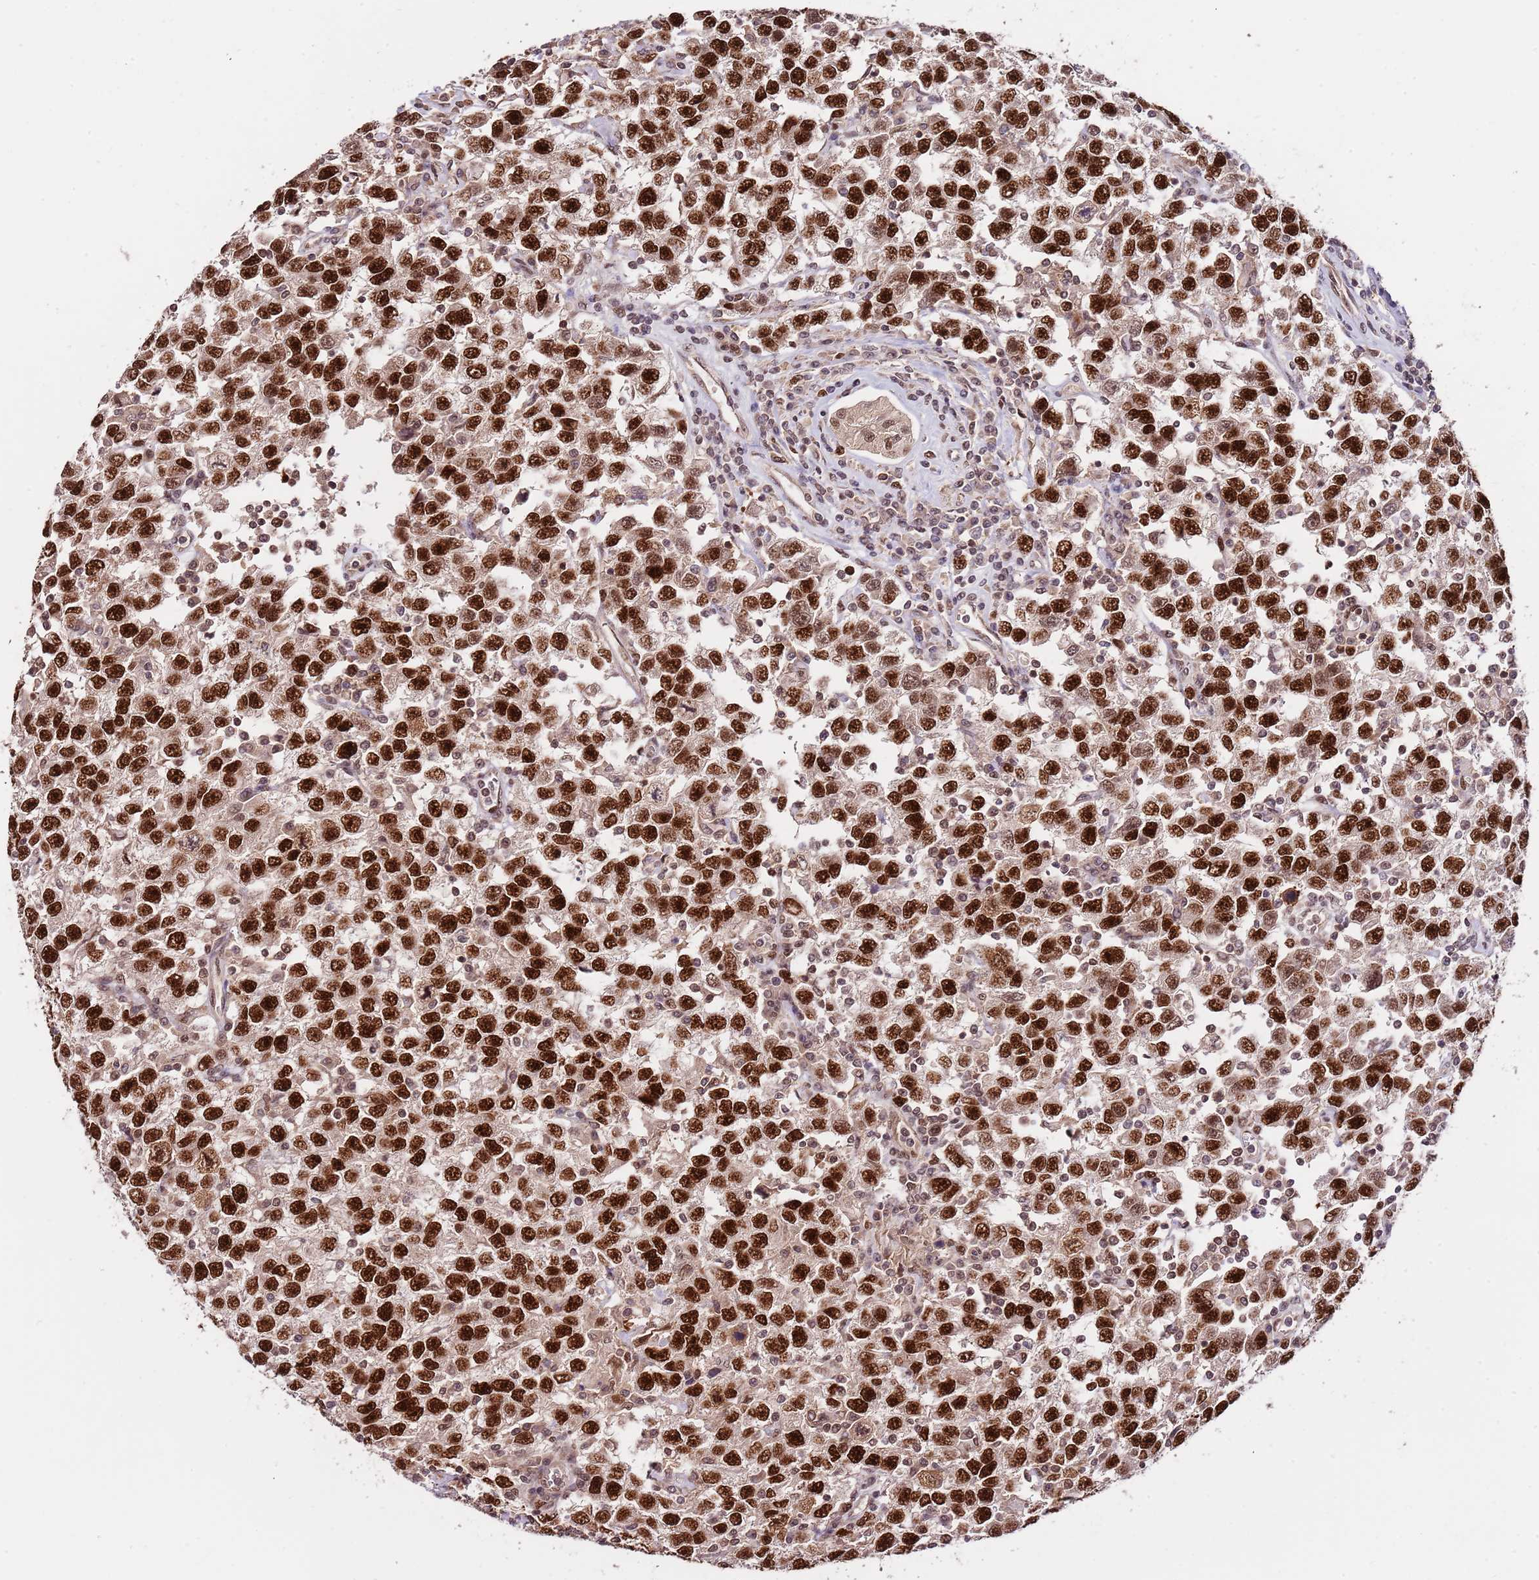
{"staining": {"intensity": "strong", "quantity": ">75%", "location": "nuclear"}, "tissue": "testis cancer", "cell_type": "Tumor cells", "image_type": "cancer", "snomed": [{"axis": "morphology", "description": "Seminoma, NOS"}, {"axis": "topography", "description": "Testis"}], "caption": "Protein analysis of seminoma (testis) tissue displays strong nuclear positivity in approximately >75% of tumor cells.", "gene": "RIF1", "patient": {"sex": "male", "age": 41}}